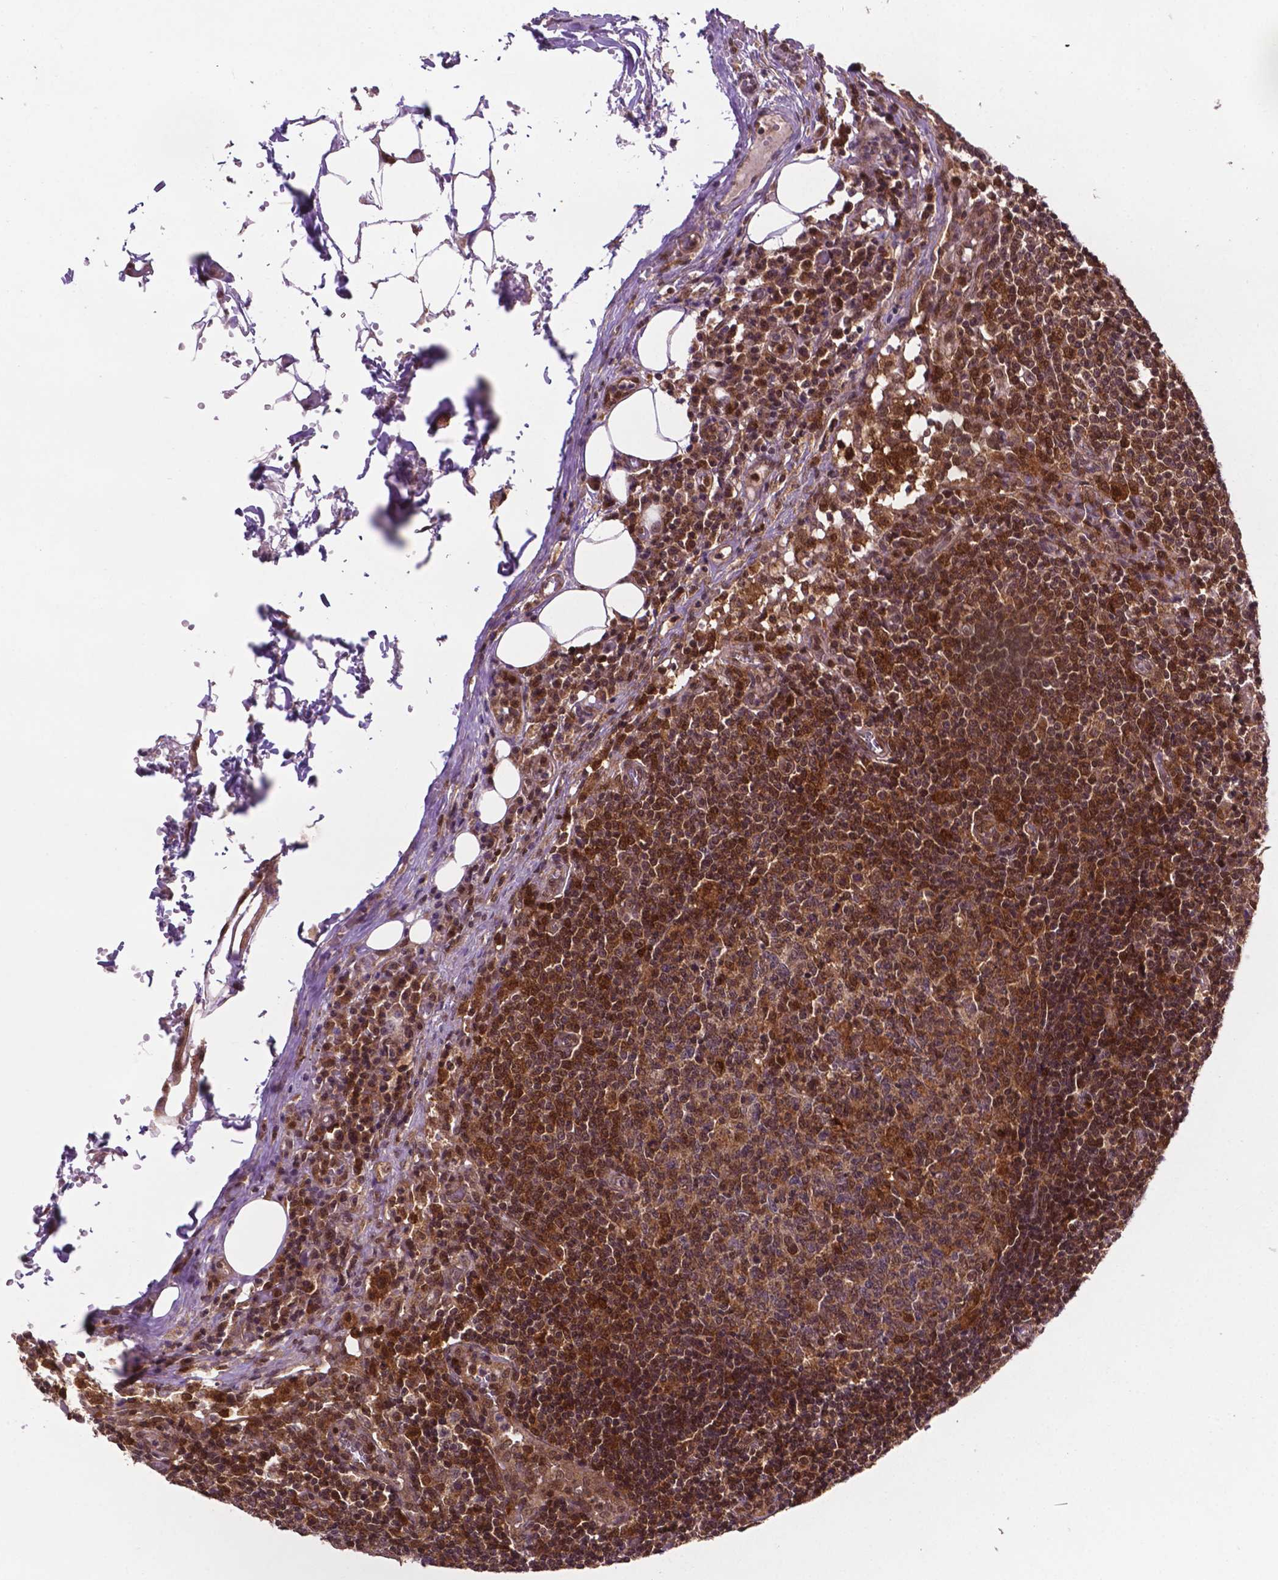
{"staining": {"intensity": "strong", "quantity": "25%-75%", "location": "cytoplasmic/membranous,nuclear"}, "tissue": "lymph node", "cell_type": "Germinal center cells", "image_type": "normal", "snomed": [{"axis": "morphology", "description": "Normal tissue, NOS"}, {"axis": "topography", "description": "Lymph node"}], "caption": "Immunohistochemistry histopathology image of normal lymph node: lymph node stained using immunohistochemistry (IHC) shows high levels of strong protein expression localized specifically in the cytoplasmic/membranous,nuclear of germinal center cells, appearing as a cytoplasmic/membranous,nuclear brown color.", "gene": "UBE2L6", "patient": {"sex": "male", "age": 62}}